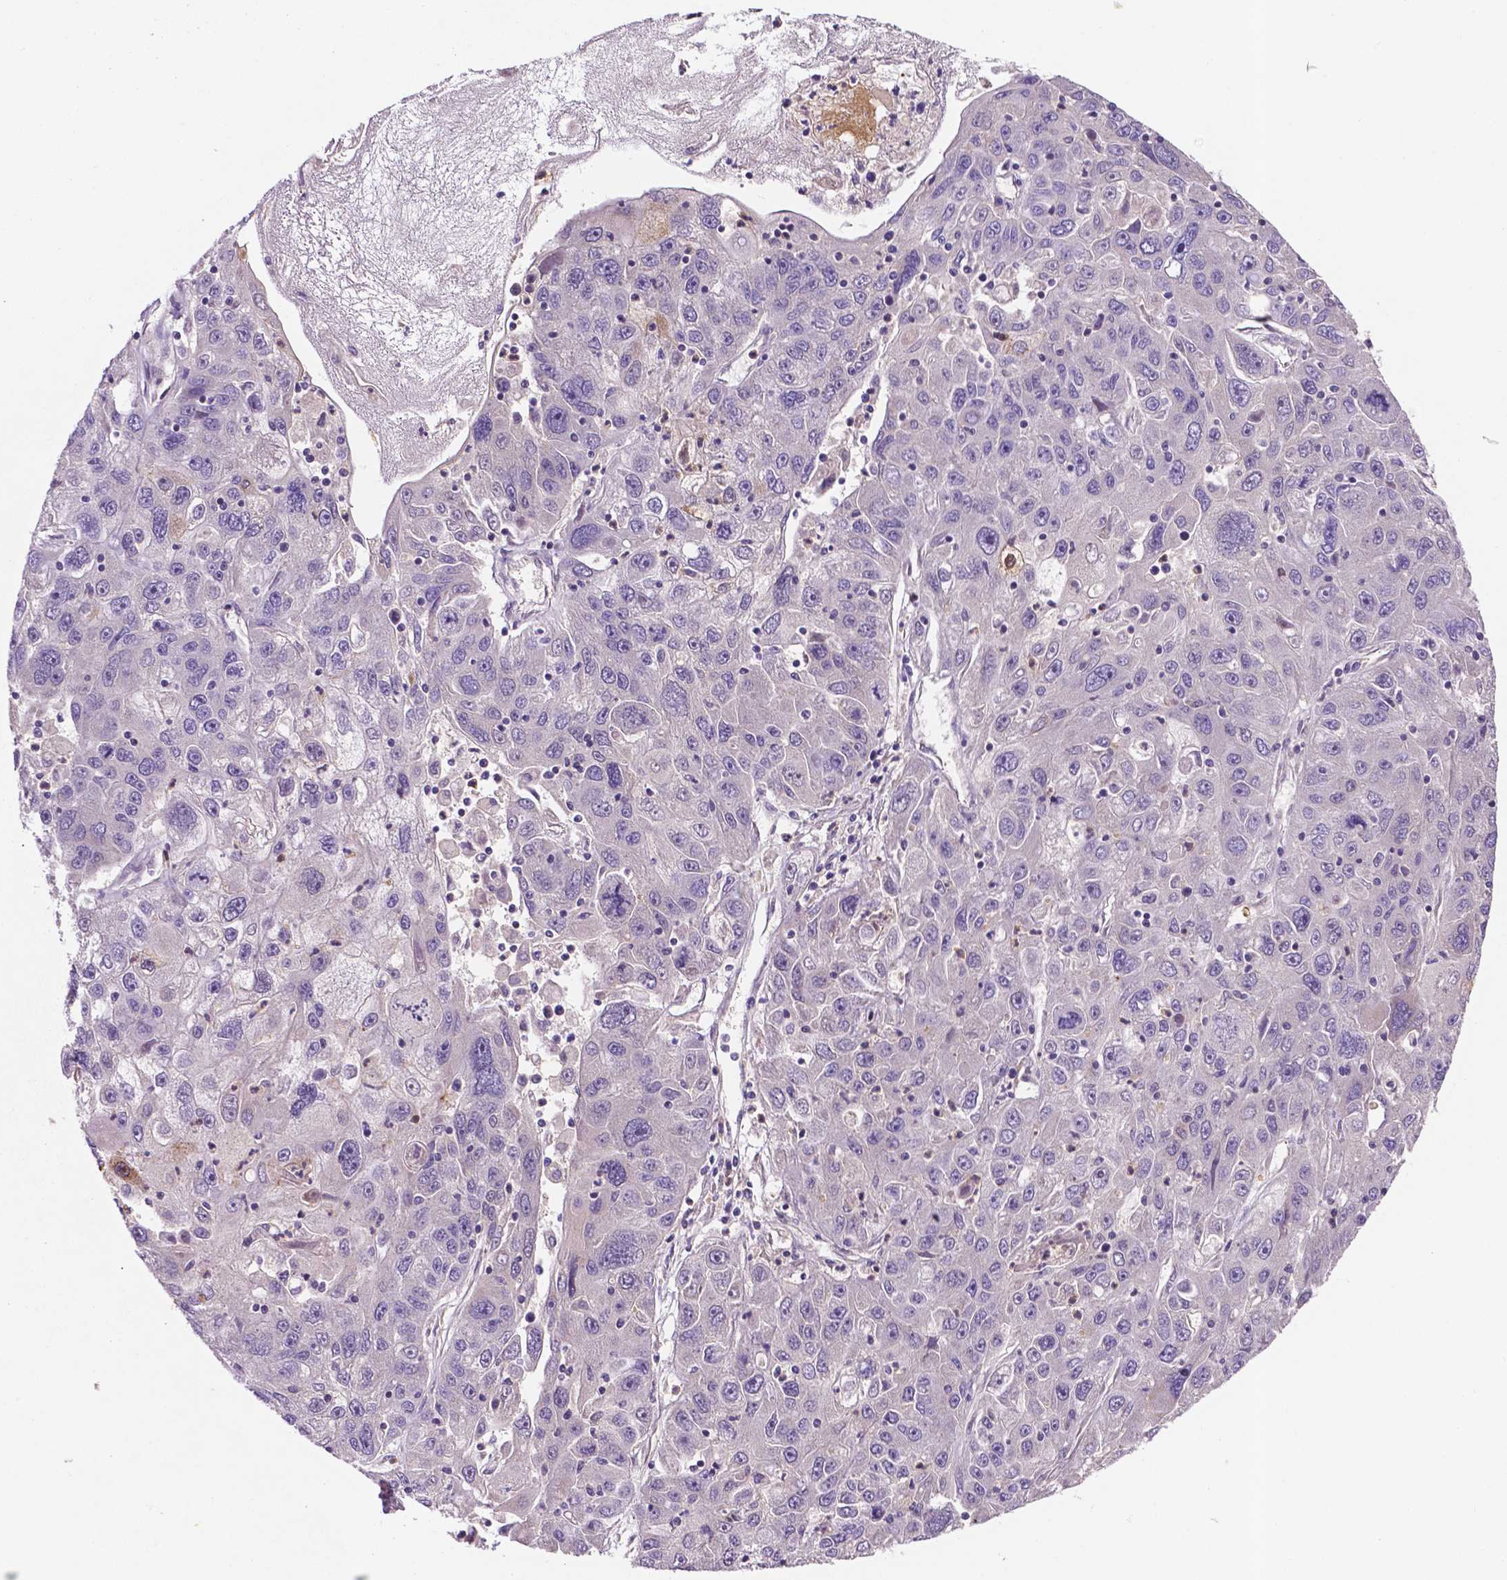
{"staining": {"intensity": "negative", "quantity": "none", "location": "none"}, "tissue": "stomach cancer", "cell_type": "Tumor cells", "image_type": "cancer", "snomed": [{"axis": "morphology", "description": "Adenocarcinoma, NOS"}, {"axis": "topography", "description": "Stomach"}], "caption": "Protein analysis of stomach cancer (adenocarcinoma) reveals no significant expression in tumor cells.", "gene": "TM4SF20", "patient": {"sex": "male", "age": 56}}